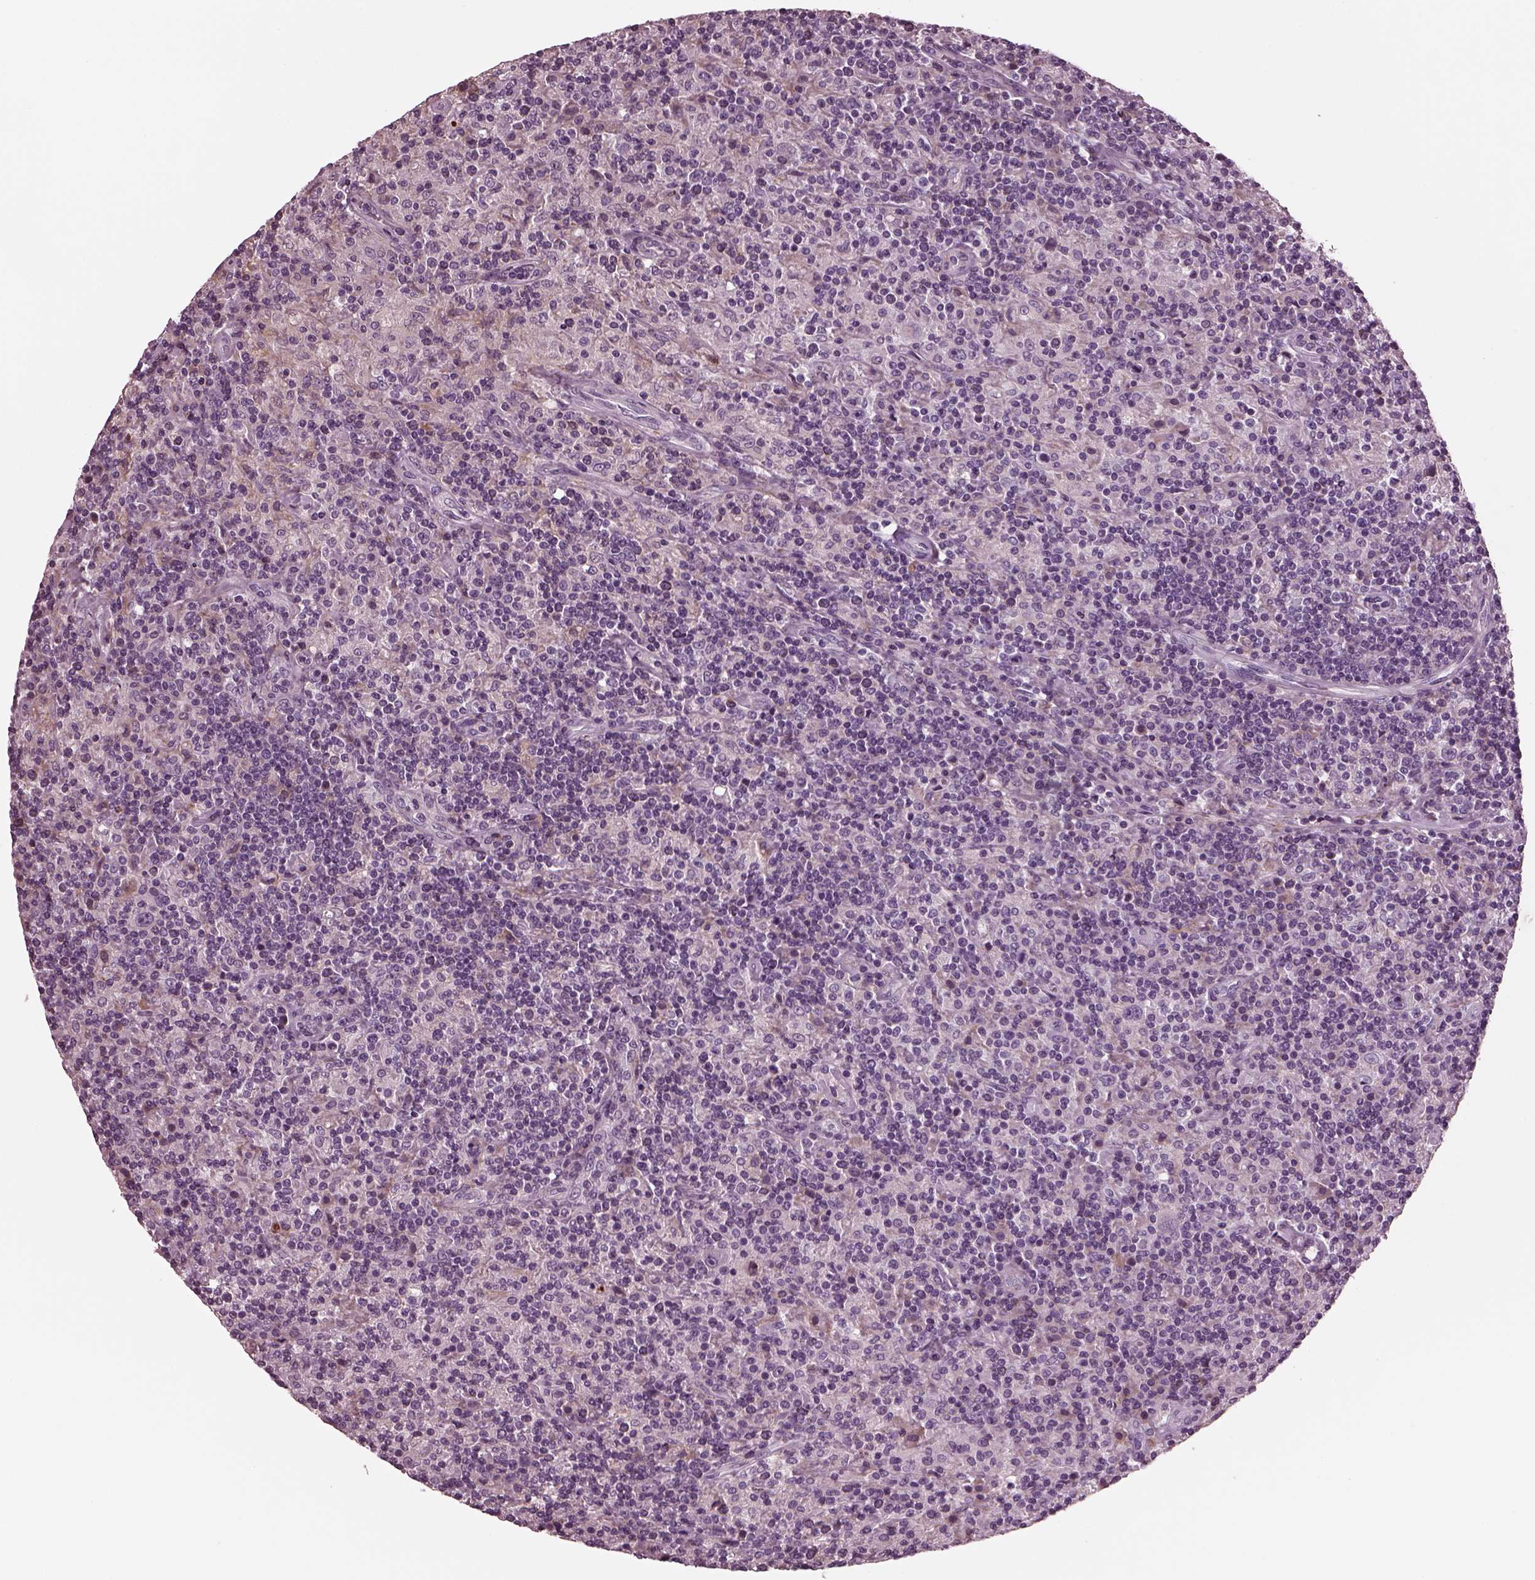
{"staining": {"intensity": "negative", "quantity": "none", "location": "none"}, "tissue": "lymphoma", "cell_type": "Tumor cells", "image_type": "cancer", "snomed": [{"axis": "morphology", "description": "Hodgkin's disease, NOS"}, {"axis": "topography", "description": "Lymph node"}], "caption": "Tumor cells show no significant protein staining in Hodgkin's disease.", "gene": "GDF11", "patient": {"sex": "male", "age": 70}}